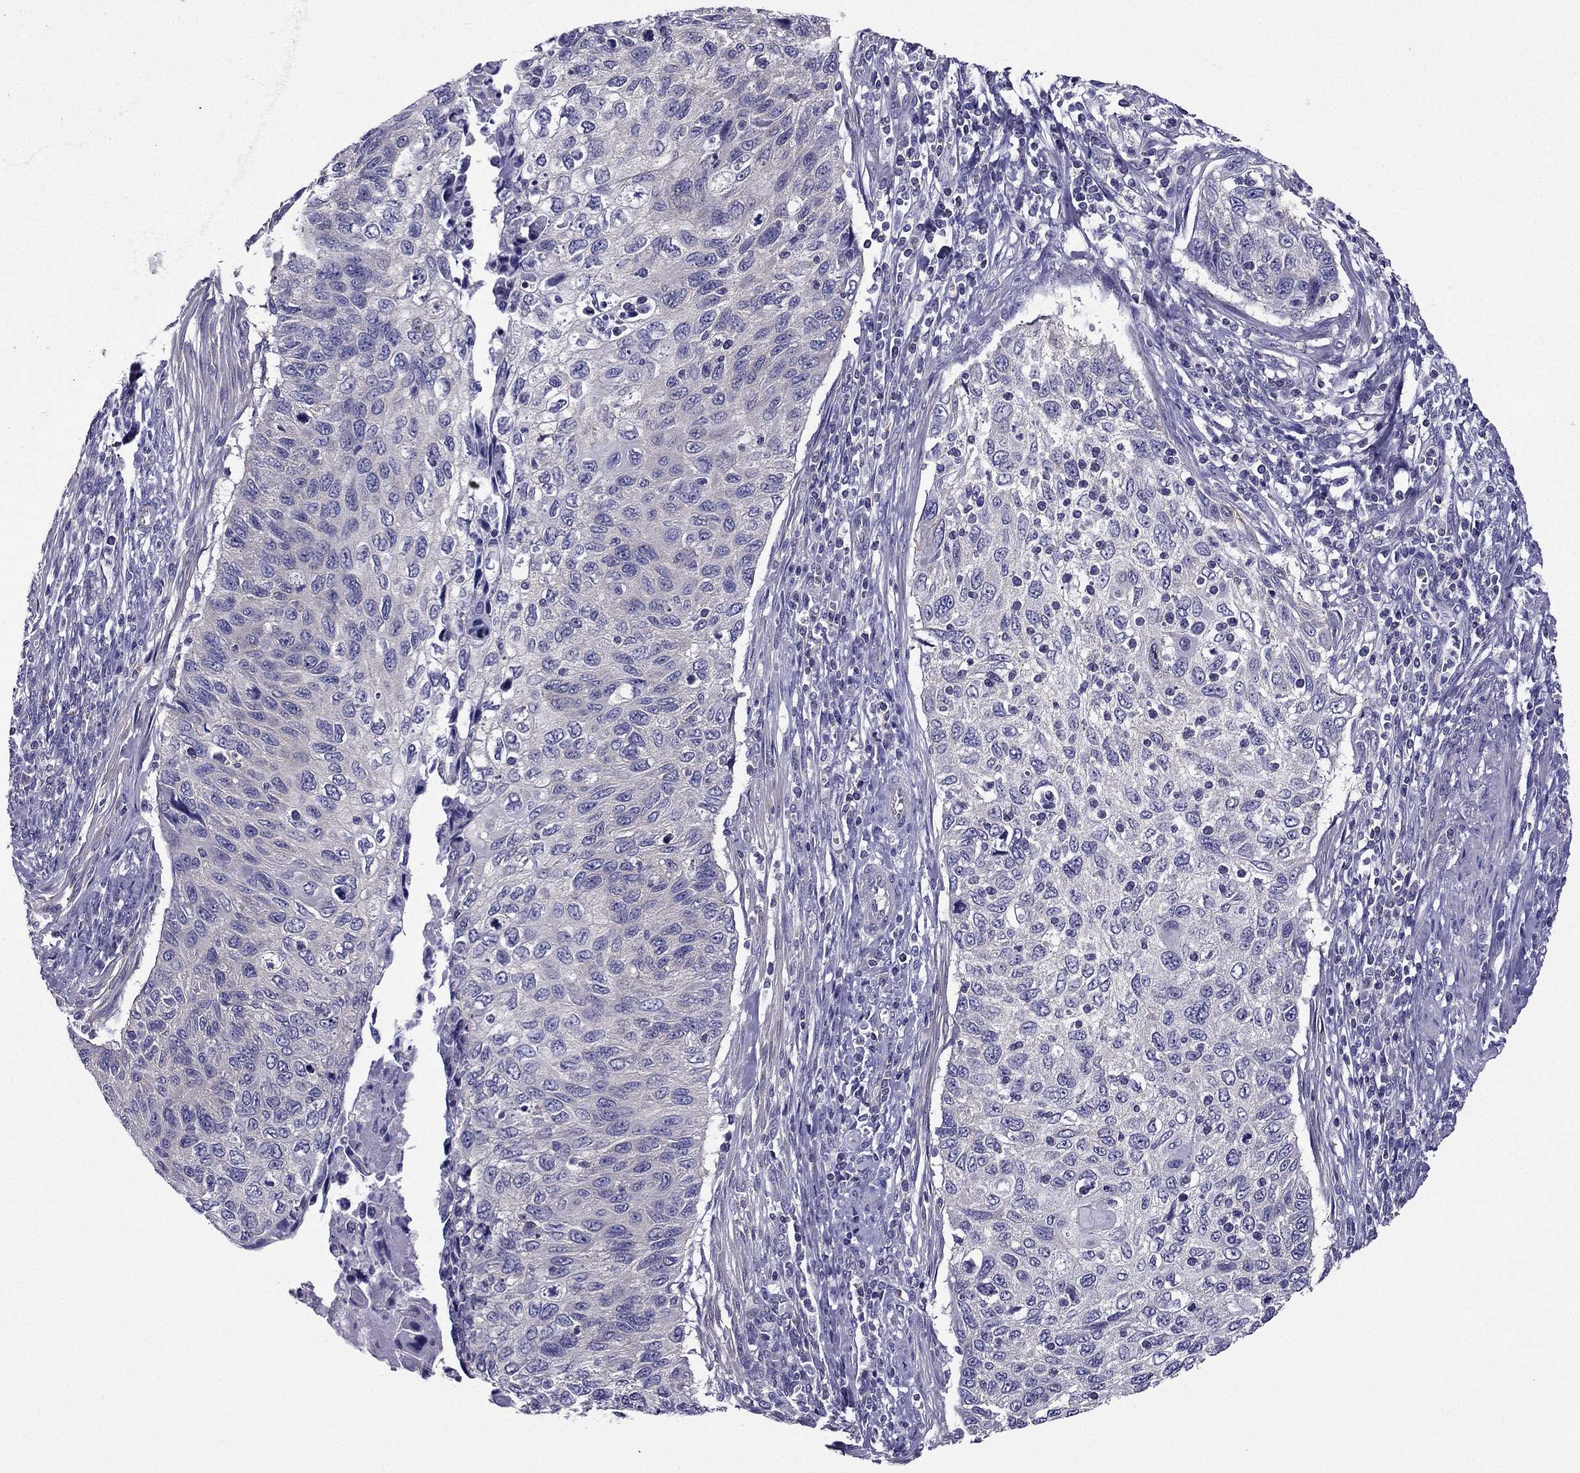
{"staining": {"intensity": "negative", "quantity": "none", "location": "none"}, "tissue": "cervical cancer", "cell_type": "Tumor cells", "image_type": "cancer", "snomed": [{"axis": "morphology", "description": "Squamous cell carcinoma, NOS"}, {"axis": "topography", "description": "Cervix"}], "caption": "Cervical squamous cell carcinoma was stained to show a protein in brown. There is no significant expression in tumor cells.", "gene": "AAK1", "patient": {"sex": "female", "age": 70}}